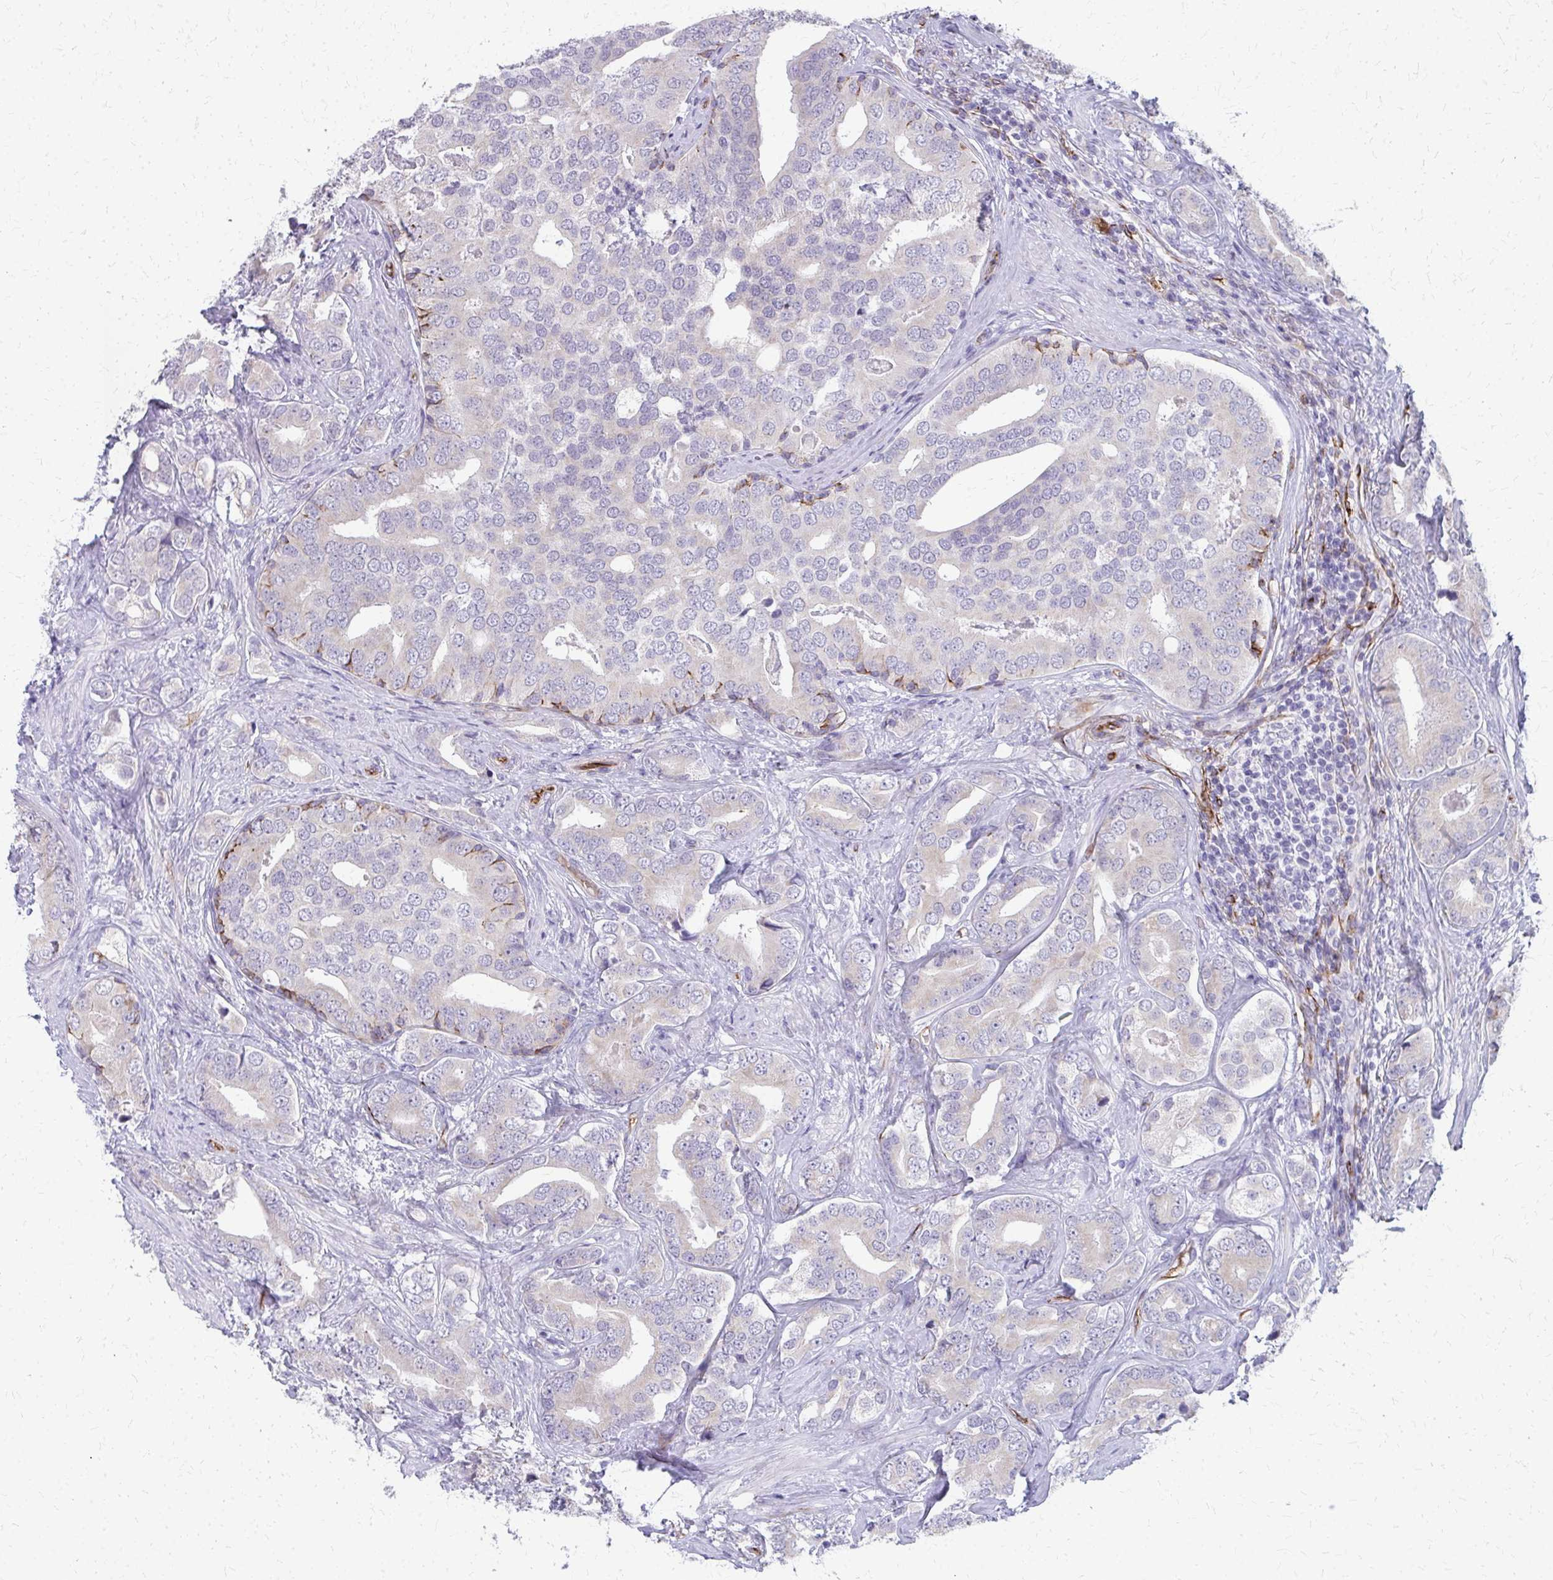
{"staining": {"intensity": "negative", "quantity": "none", "location": "none"}, "tissue": "prostate cancer", "cell_type": "Tumor cells", "image_type": "cancer", "snomed": [{"axis": "morphology", "description": "Adenocarcinoma, High grade"}, {"axis": "topography", "description": "Prostate"}], "caption": "Photomicrograph shows no protein positivity in tumor cells of prostate cancer tissue.", "gene": "ADIPOQ", "patient": {"sex": "male", "age": 62}}